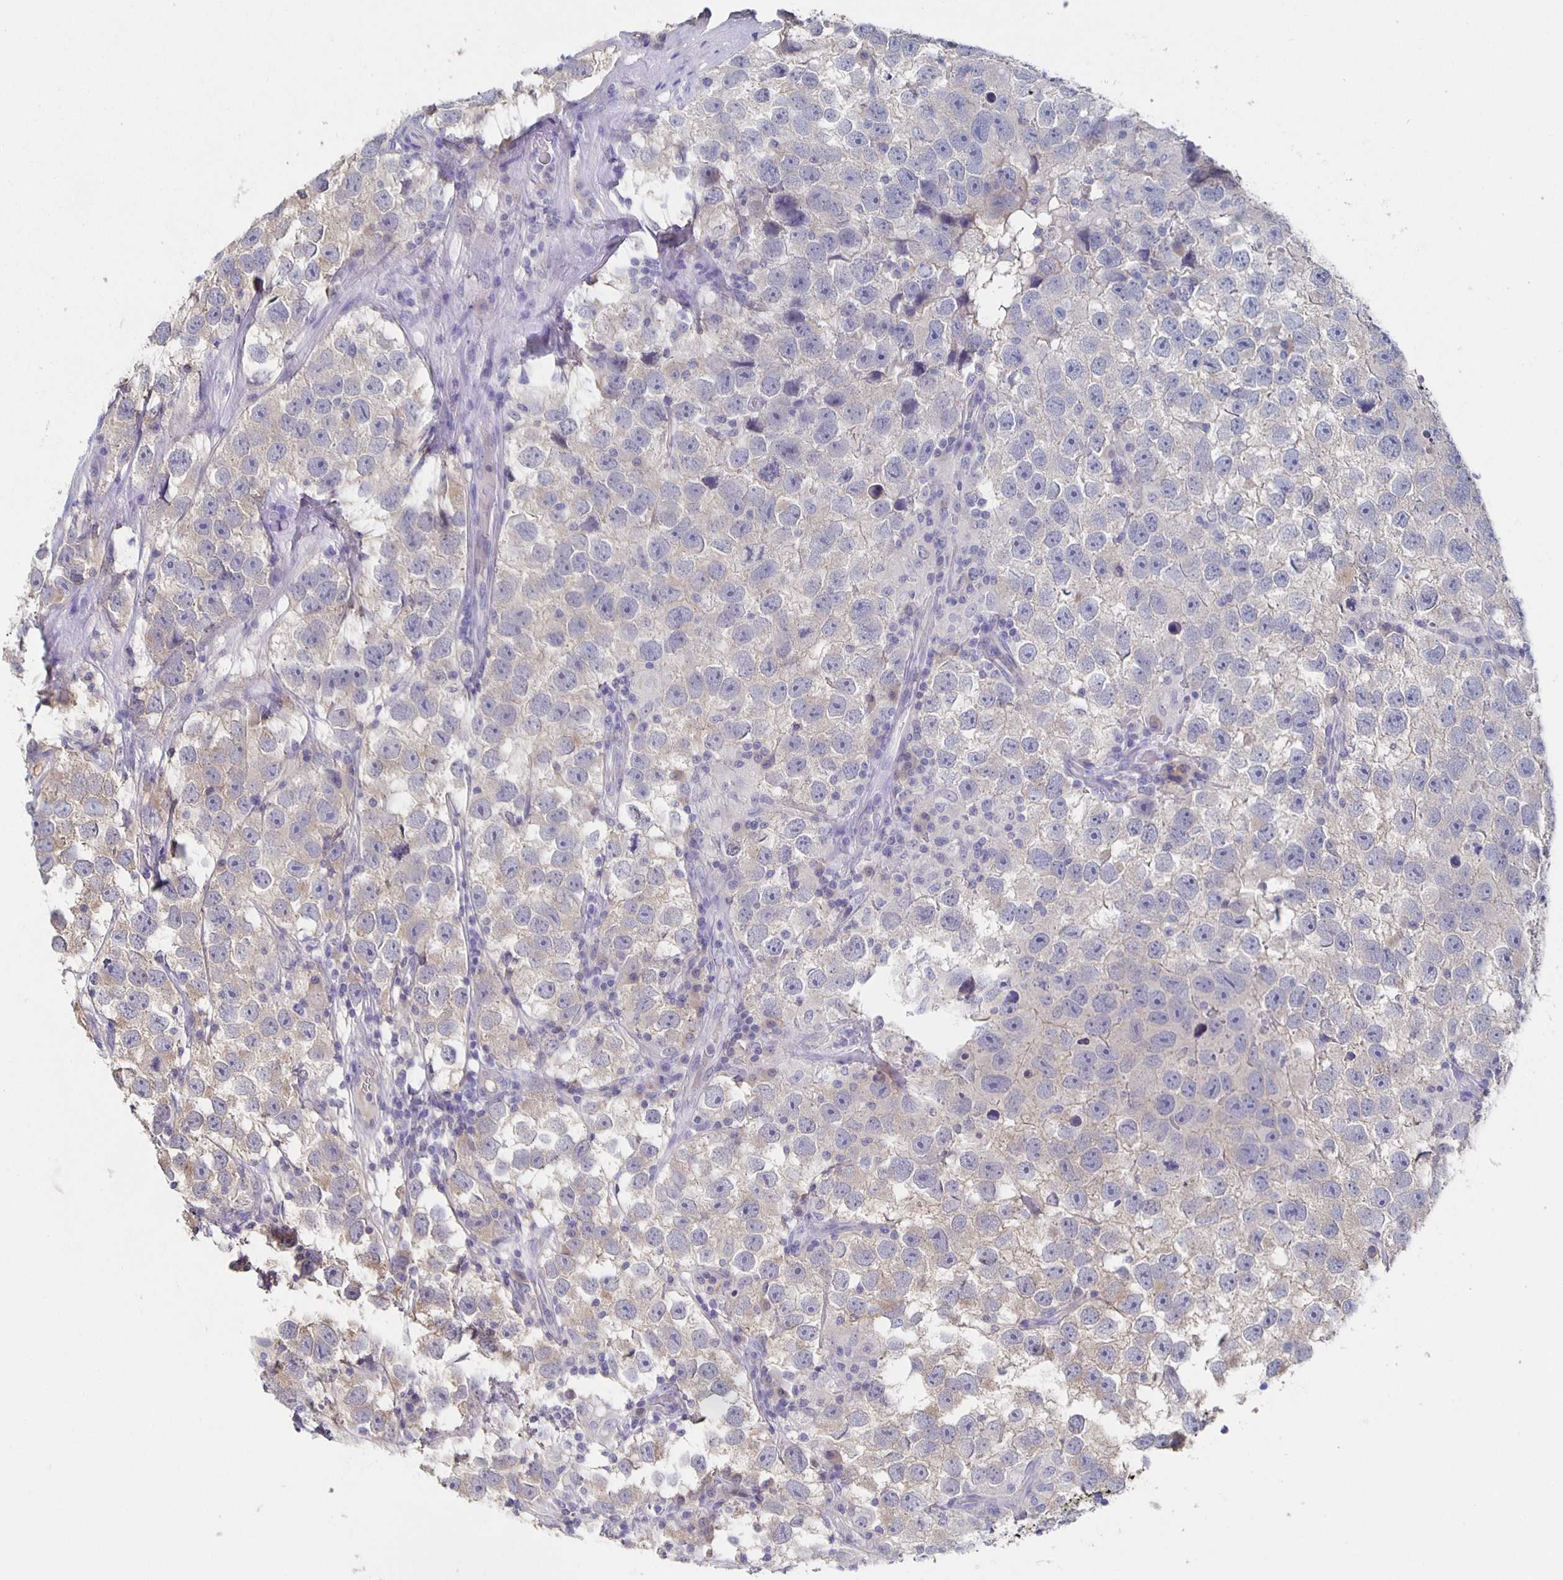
{"staining": {"intensity": "weak", "quantity": "25%-75%", "location": "cytoplasmic/membranous"}, "tissue": "testis cancer", "cell_type": "Tumor cells", "image_type": "cancer", "snomed": [{"axis": "morphology", "description": "Seminoma, NOS"}, {"axis": "topography", "description": "Testis"}], "caption": "Tumor cells exhibit low levels of weak cytoplasmic/membranous staining in about 25%-75% of cells in seminoma (testis). (Brightfield microscopy of DAB IHC at high magnification).", "gene": "CACNA2D2", "patient": {"sex": "male", "age": 26}}